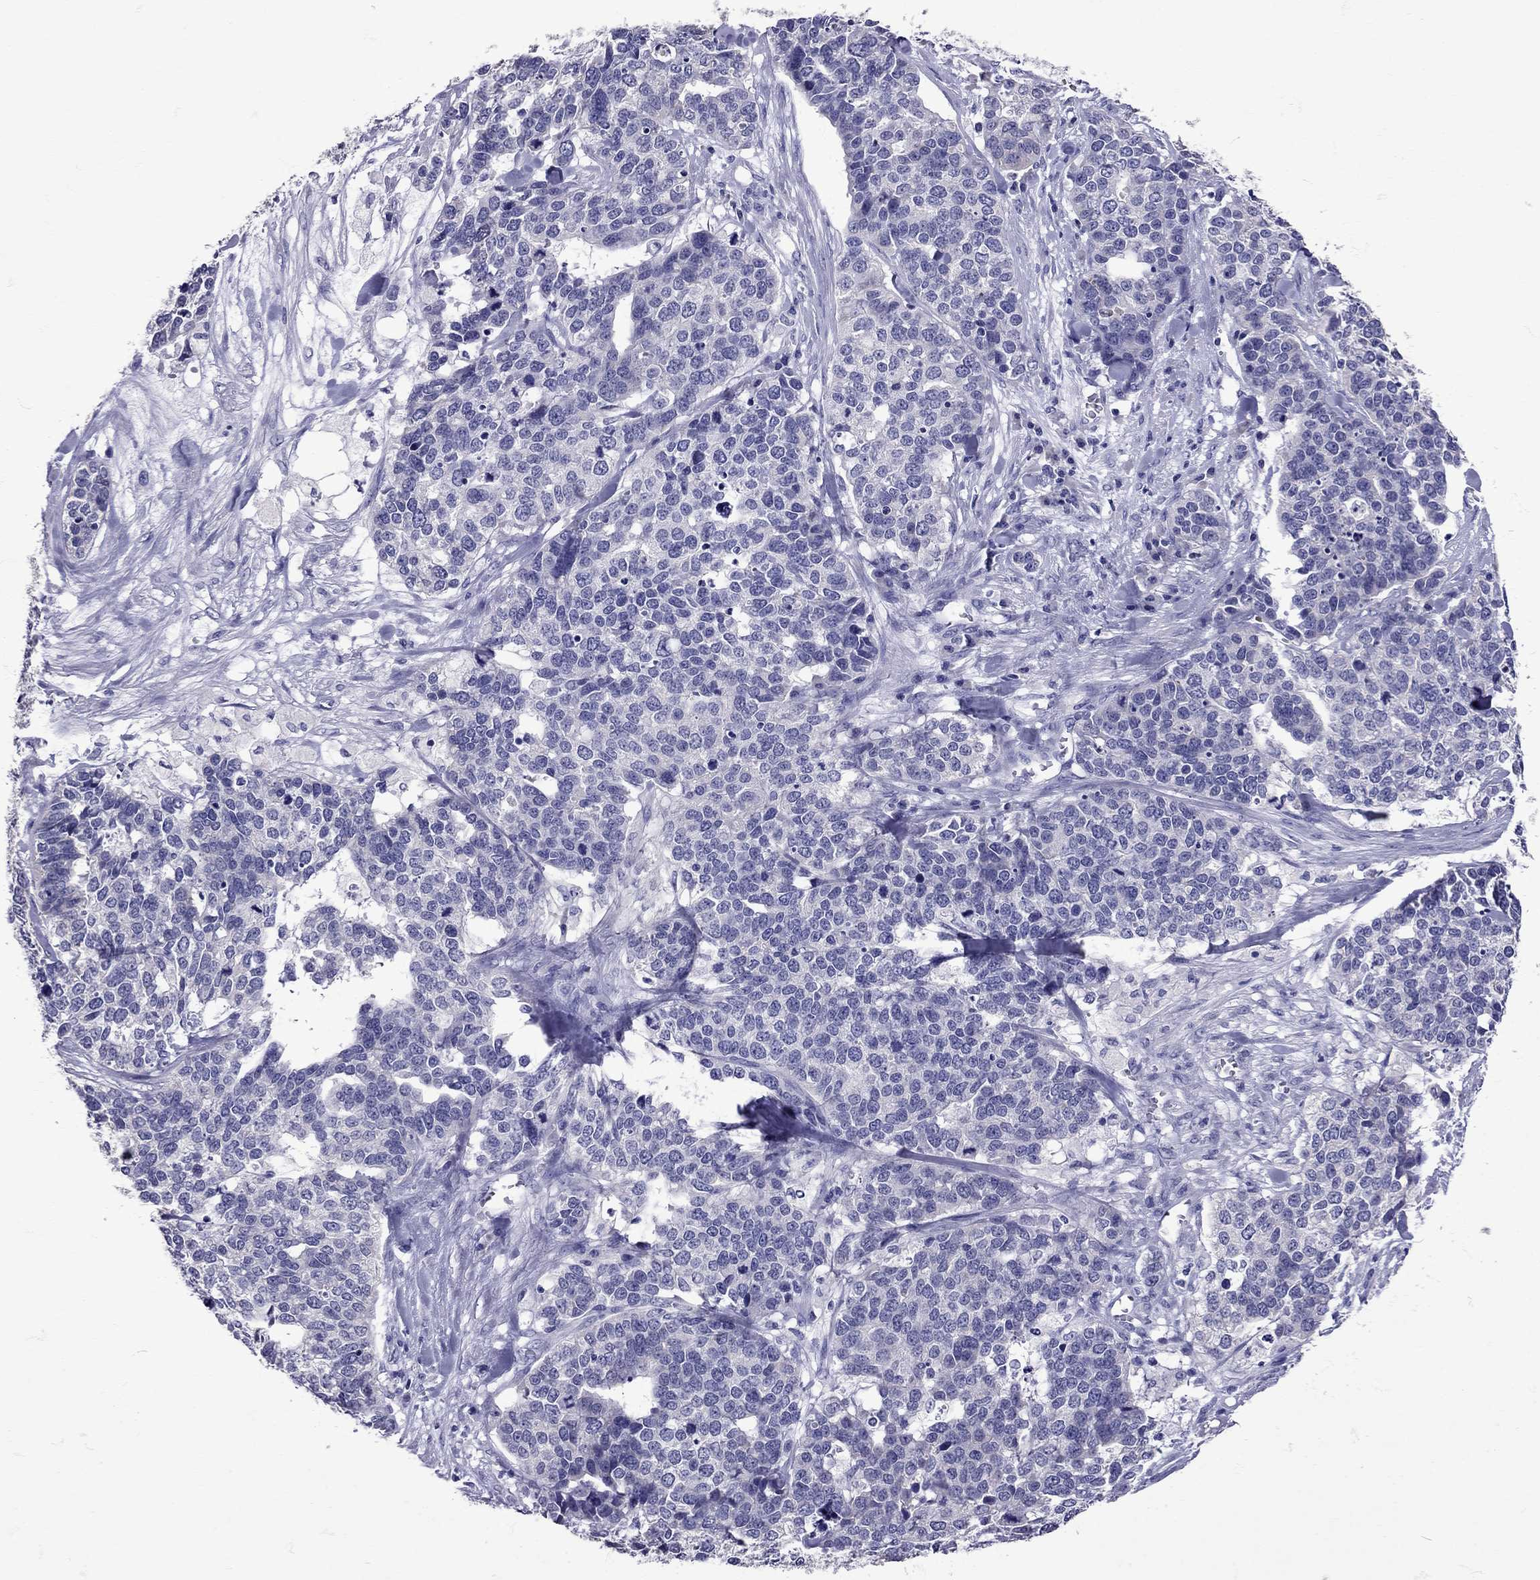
{"staining": {"intensity": "negative", "quantity": "none", "location": "none"}, "tissue": "ovarian cancer", "cell_type": "Tumor cells", "image_type": "cancer", "snomed": [{"axis": "morphology", "description": "Carcinoma, endometroid"}, {"axis": "topography", "description": "Ovary"}], "caption": "There is no significant expression in tumor cells of ovarian cancer (endometroid carcinoma).", "gene": "TBR1", "patient": {"sex": "female", "age": 65}}